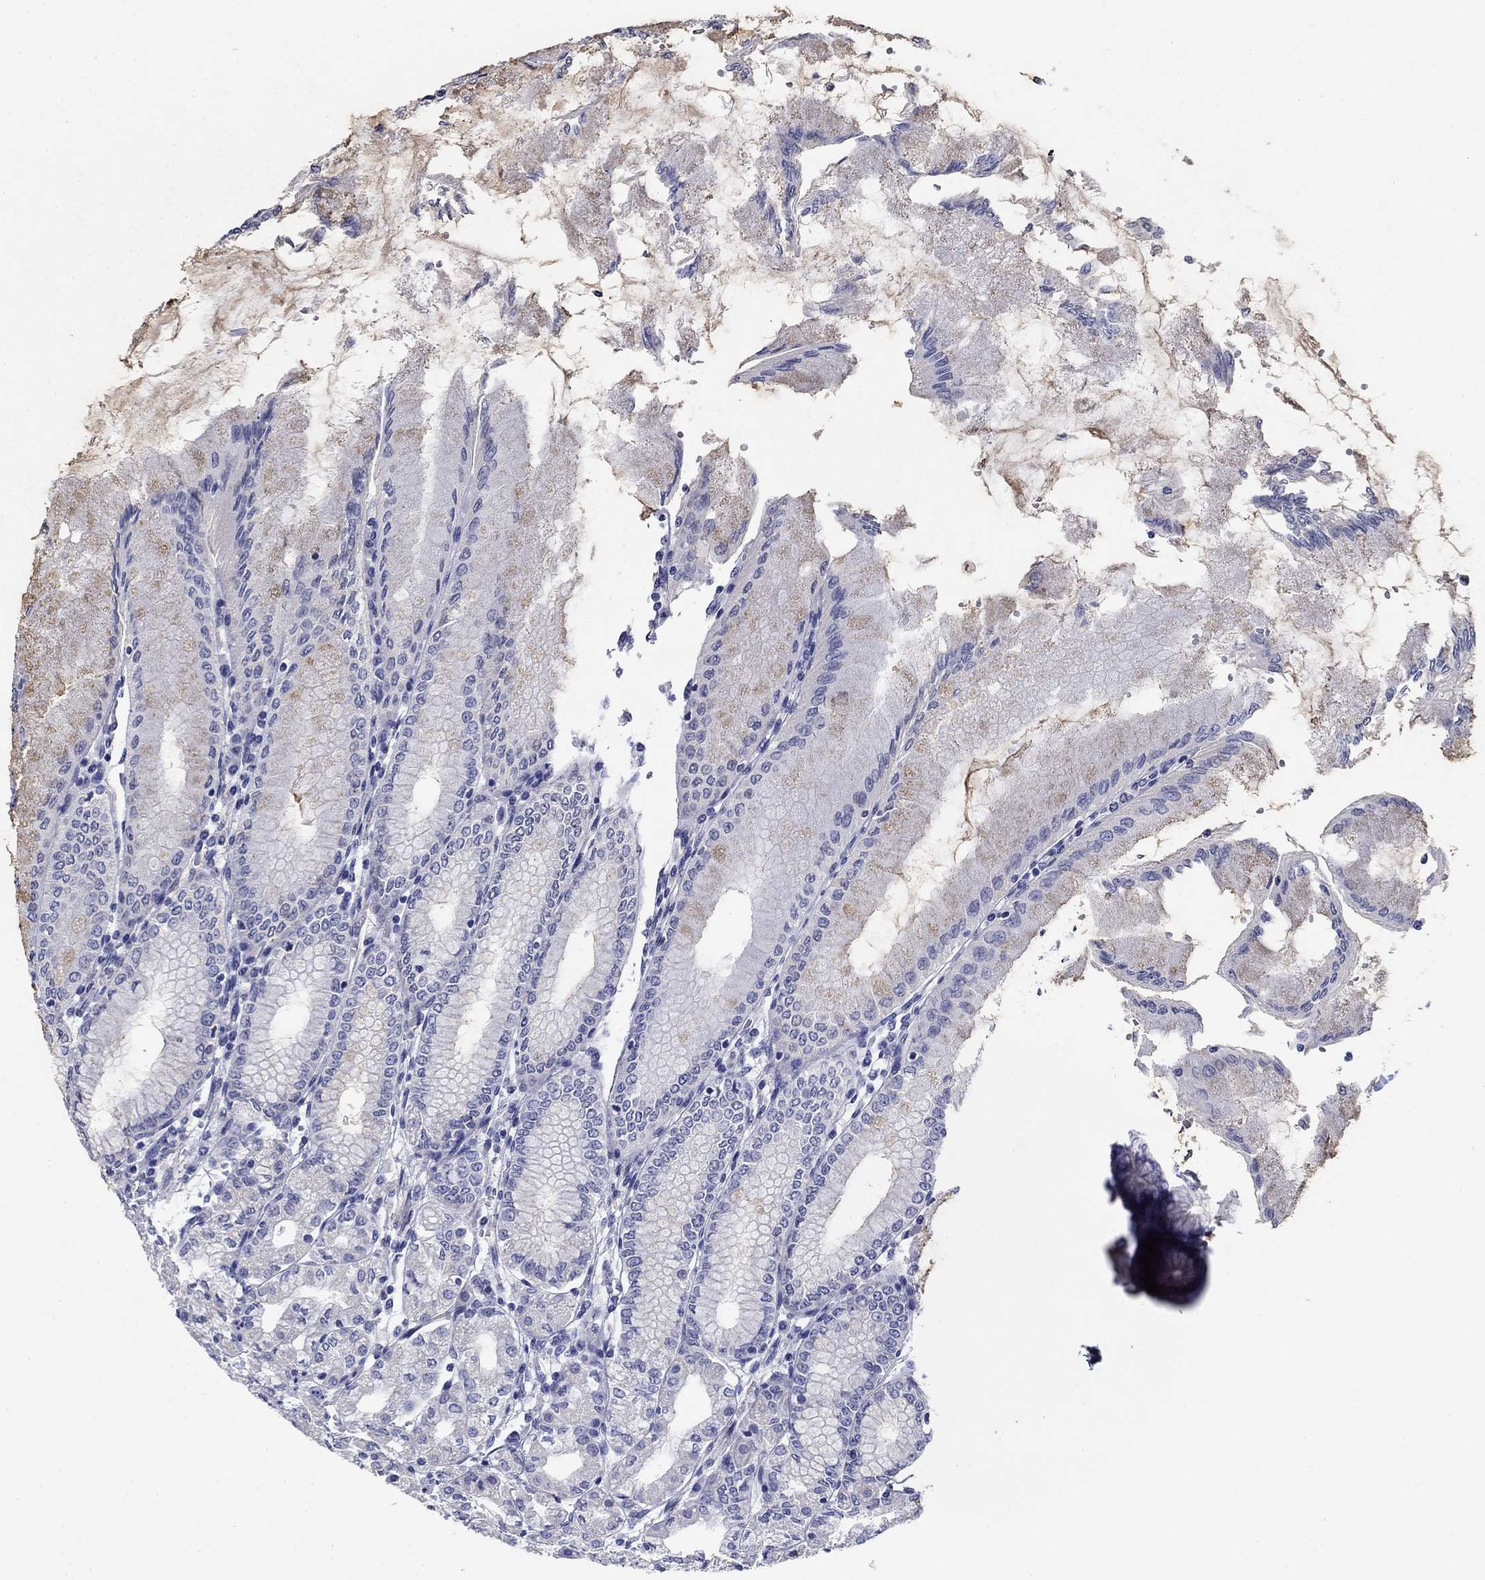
{"staining": {"intensity": "negative", "quantity": "none", "location": "none"}, "tissue": "stomach", "cell_type": "Glandular cells", "image_type": "normal", "snomed": [{"axis": "morphology", "description": "Normal tissue, NOS"}, {"axis": "topography", "description": "Skeletal muscle"}, {"axis": "topography", "description": "Stomach"}], "caption": "This photomicrograph is of unremarkable stomach stained with IHC to label a protein in brown with the nuclei are counter-stained blue. There is no positivity in glandular cells.", "gene": "PRKCG", "patient": {"sex": "female", "age": 57}}